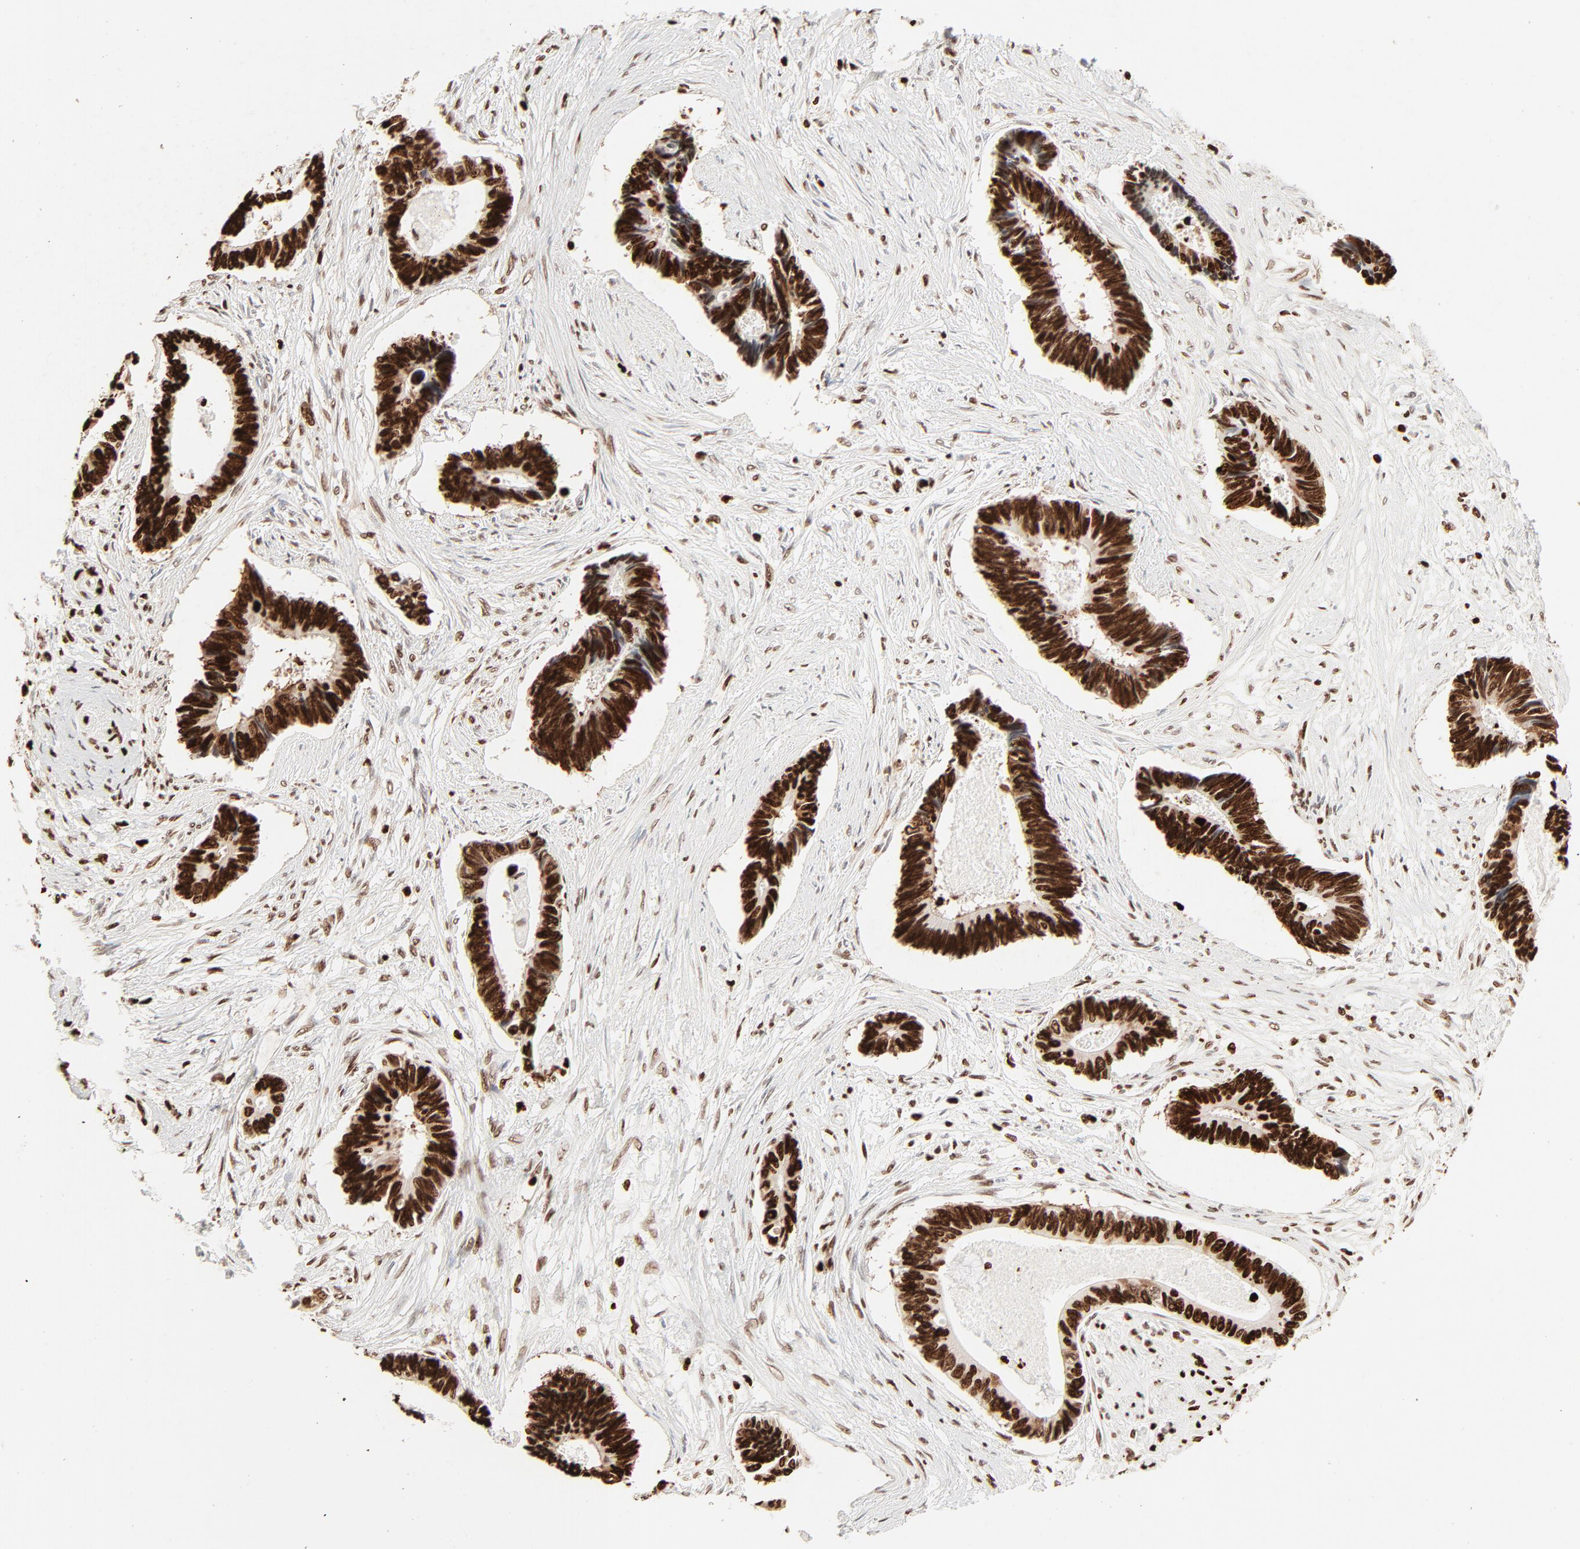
{"staining": {"intensity": "strong", "quantity": ">75%", "location": "nuclear"}, "tissue": "pancreatic cancer", "cell_type": "Tumor cells", "image_type": "cancer", "snomed": [{"axis": "morphology", "description": "Adenocarcinoma, NOS"}, {"axis": "topography", "description": "Pancreas"}], "caption": "Protein staining of pancreatic adenocarcinoma tissue exhibits strong nuclear staining in approximately >75% of tumor cells. (DAB = brown stain, brightfield microscopy at high magnification).", "gene": "HMGB2", "patient": {"sex": "female", "age": 70}}